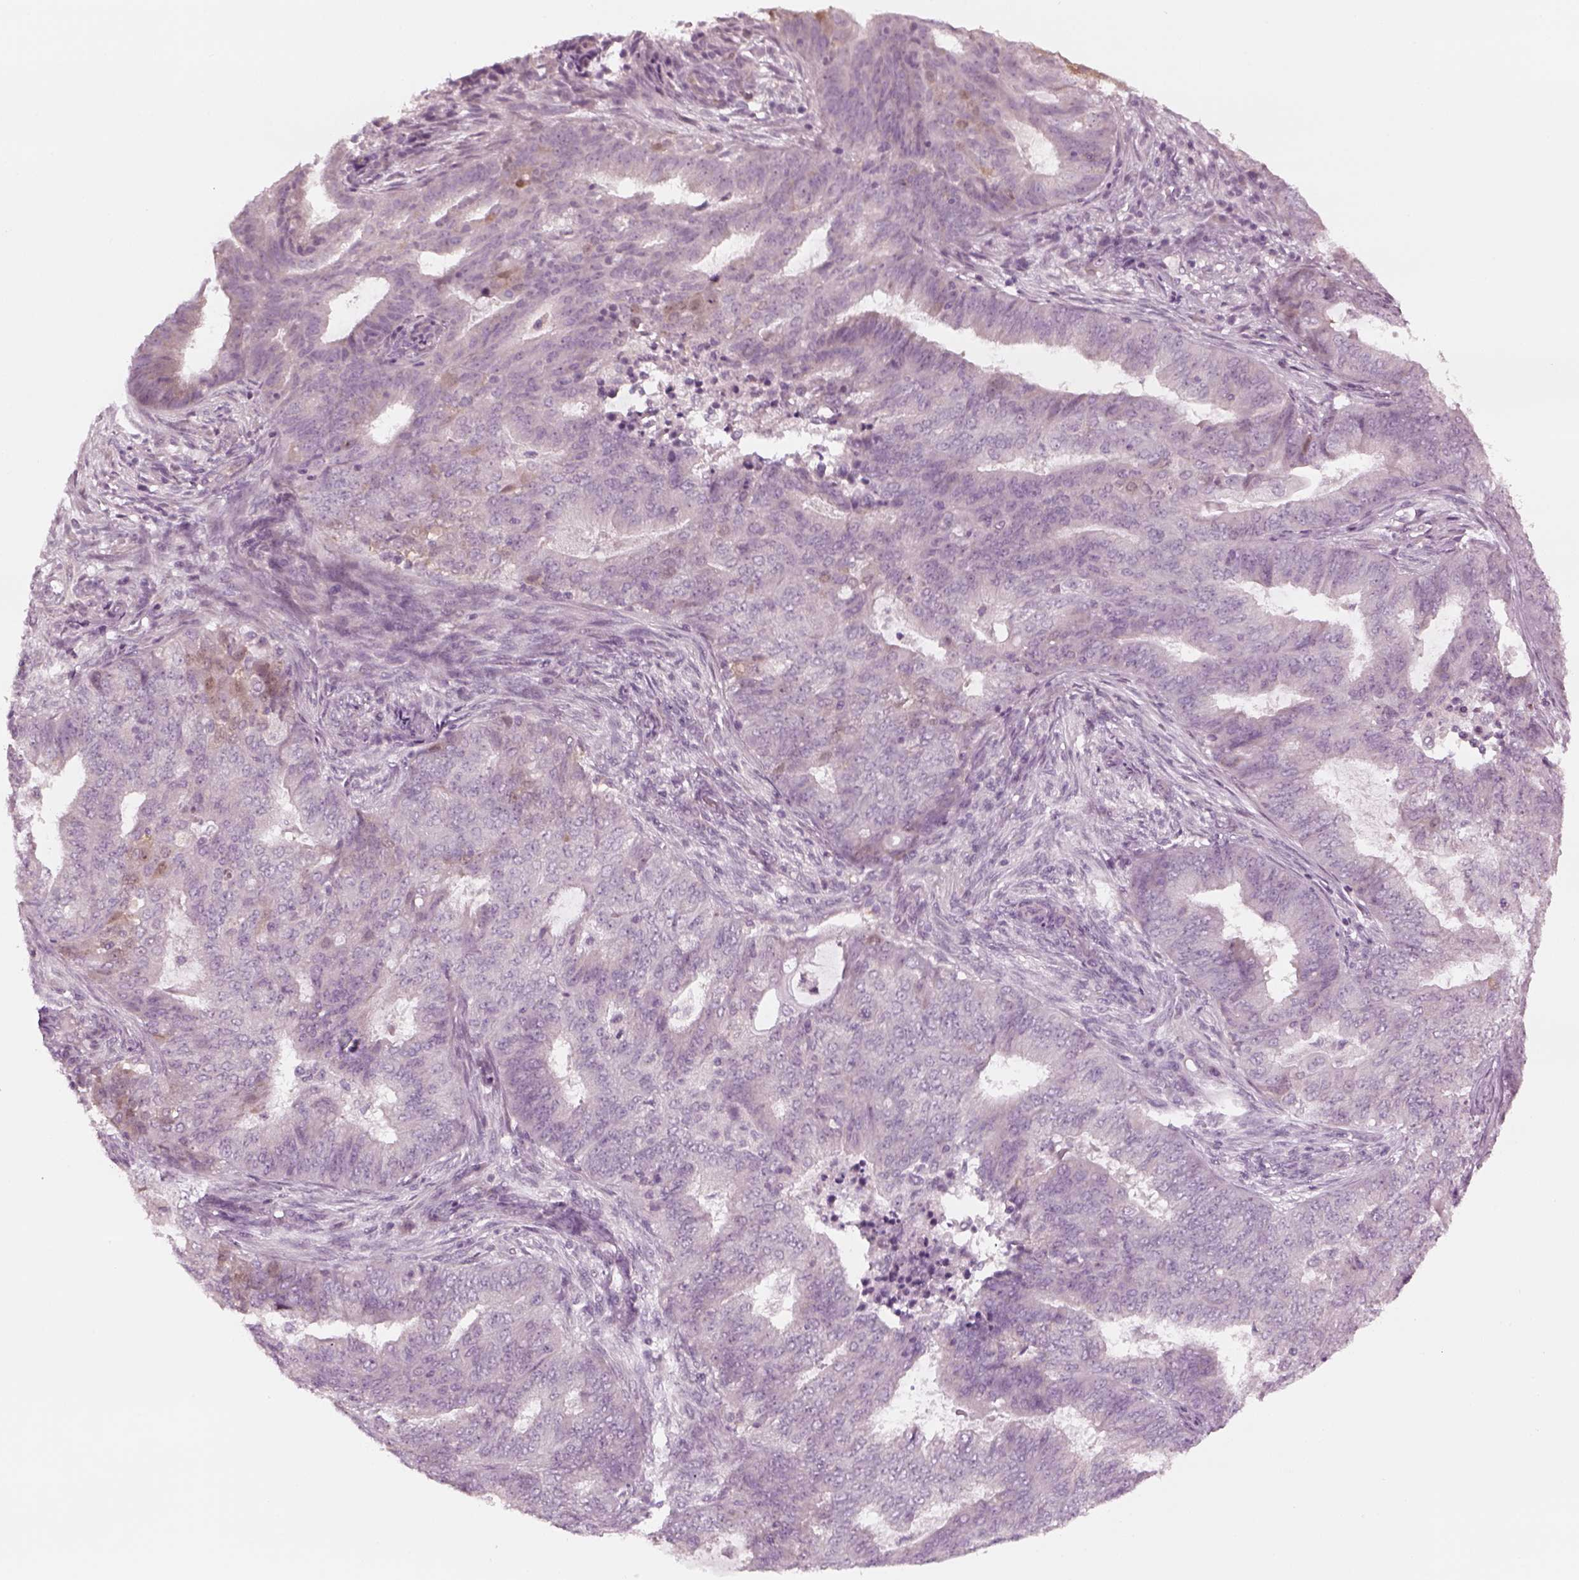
{"staining": {"intensity": "negative", "quantity": "none", "location": "none"}, "tissue": "endometrial cancer", "cell_type": "Tumor cells", "image_type": "cancer", "snomed": [{"axis": "morphology", "description": "Adenocarcinoma, NOS"}, {"axis": "topography", "description": "Endometrium"}], "caption": "Immunohistochemistry image of human endometrial cancer stained for a protein (brown), which shows no staining in tumor cells.", "gene": "PNMT", "patient": {"sex": "female", "age": 62}}